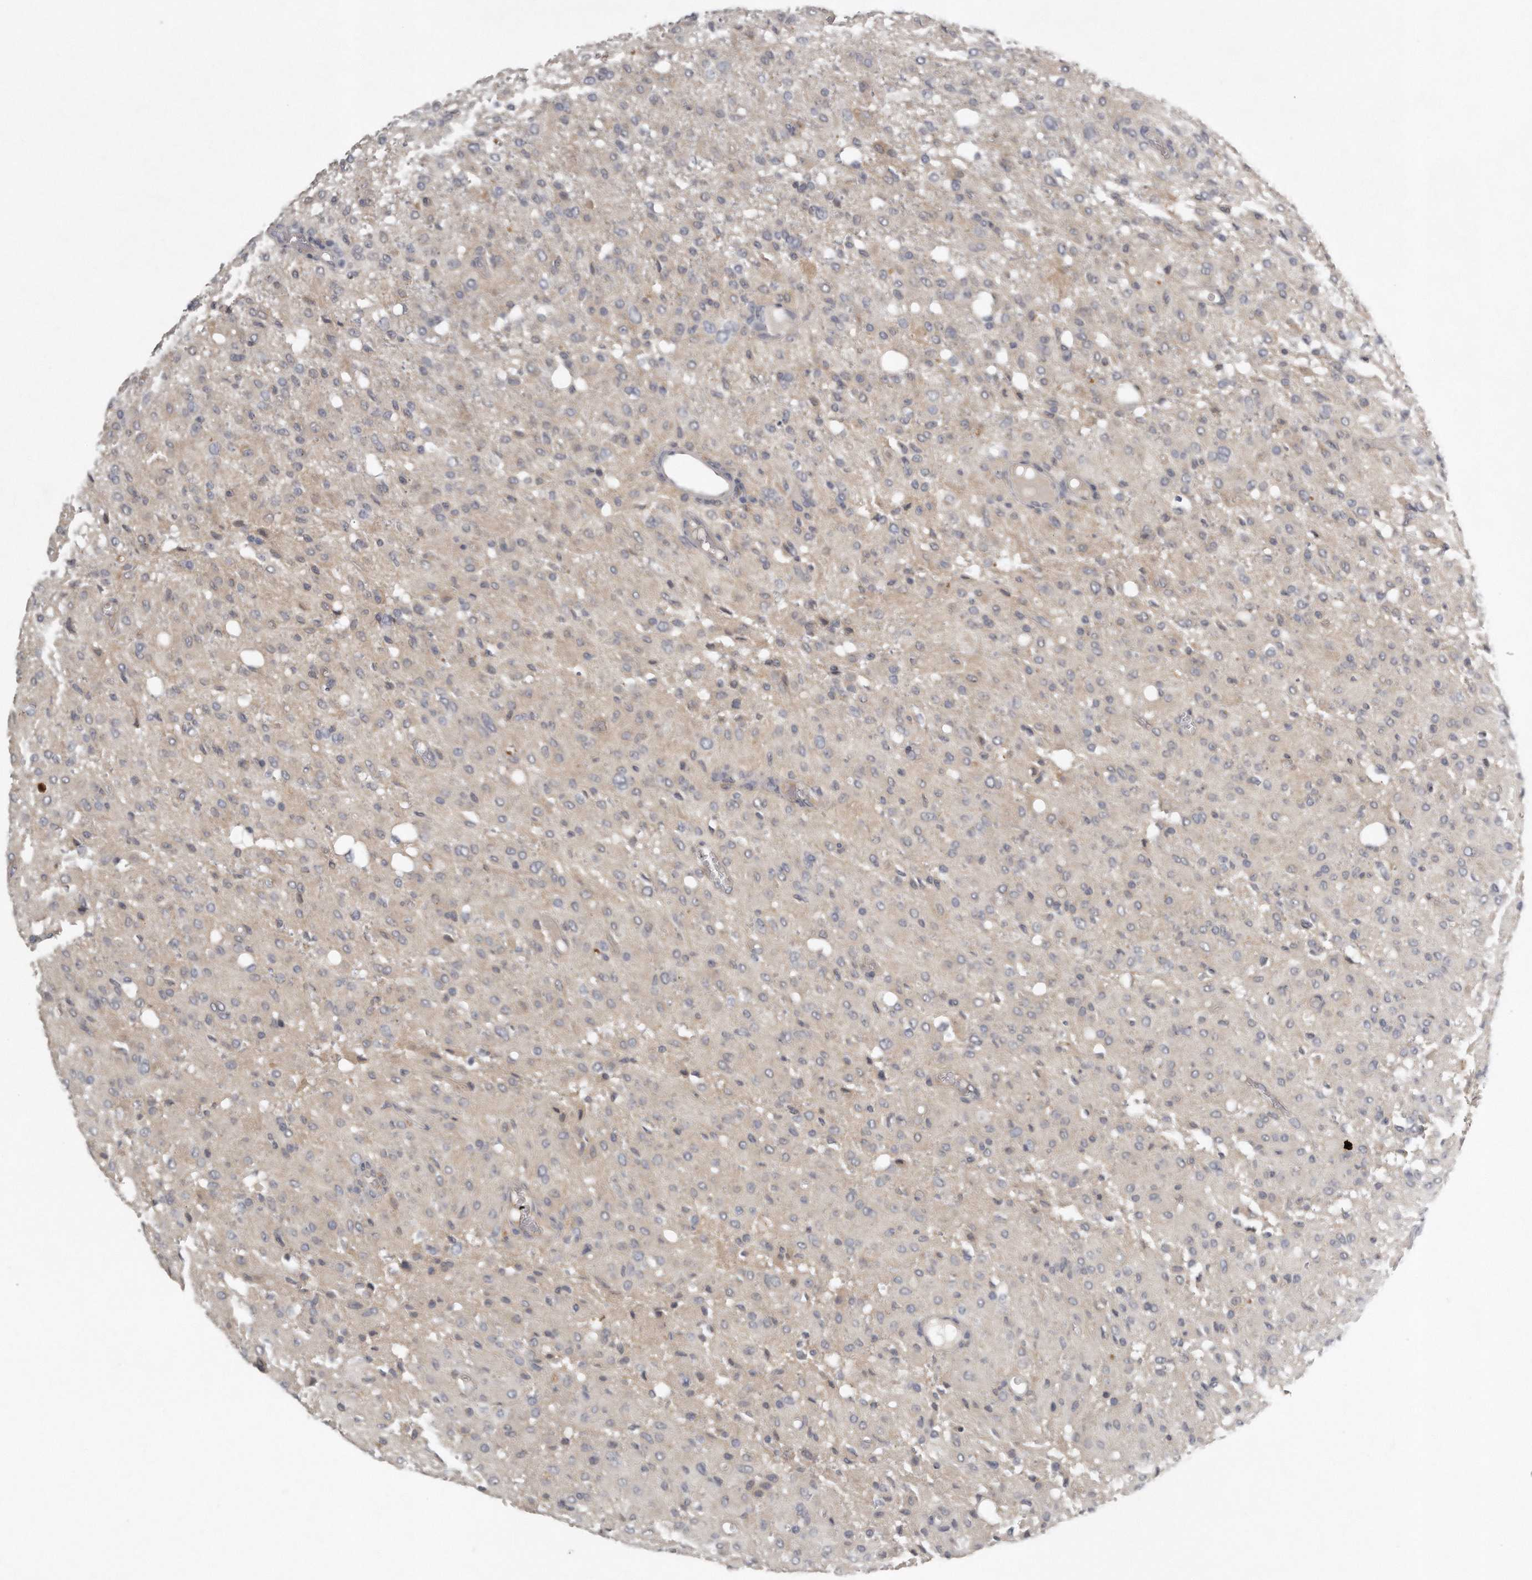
{"staining": {"intensity": "negative", "quantity": "none", "location": "none"}, "tissue": "glioma", "cell_type": "Tumor cells", "image_type": "cancer", "snomed": [{"axis": "morphology", "description": "Glioma, malignant, High grade"}, {"axis": "topography", "description": "Brain"}], "caption": "Tumor cells show no significant positivity in glioma. The staining is performed using DAB (3,3'-diaminobenzidine) brown chromogen with nuclei counter-stained in using hematoxylin.", "gene": "GGCT", "patient": {"sex": "female", "age": 59}}